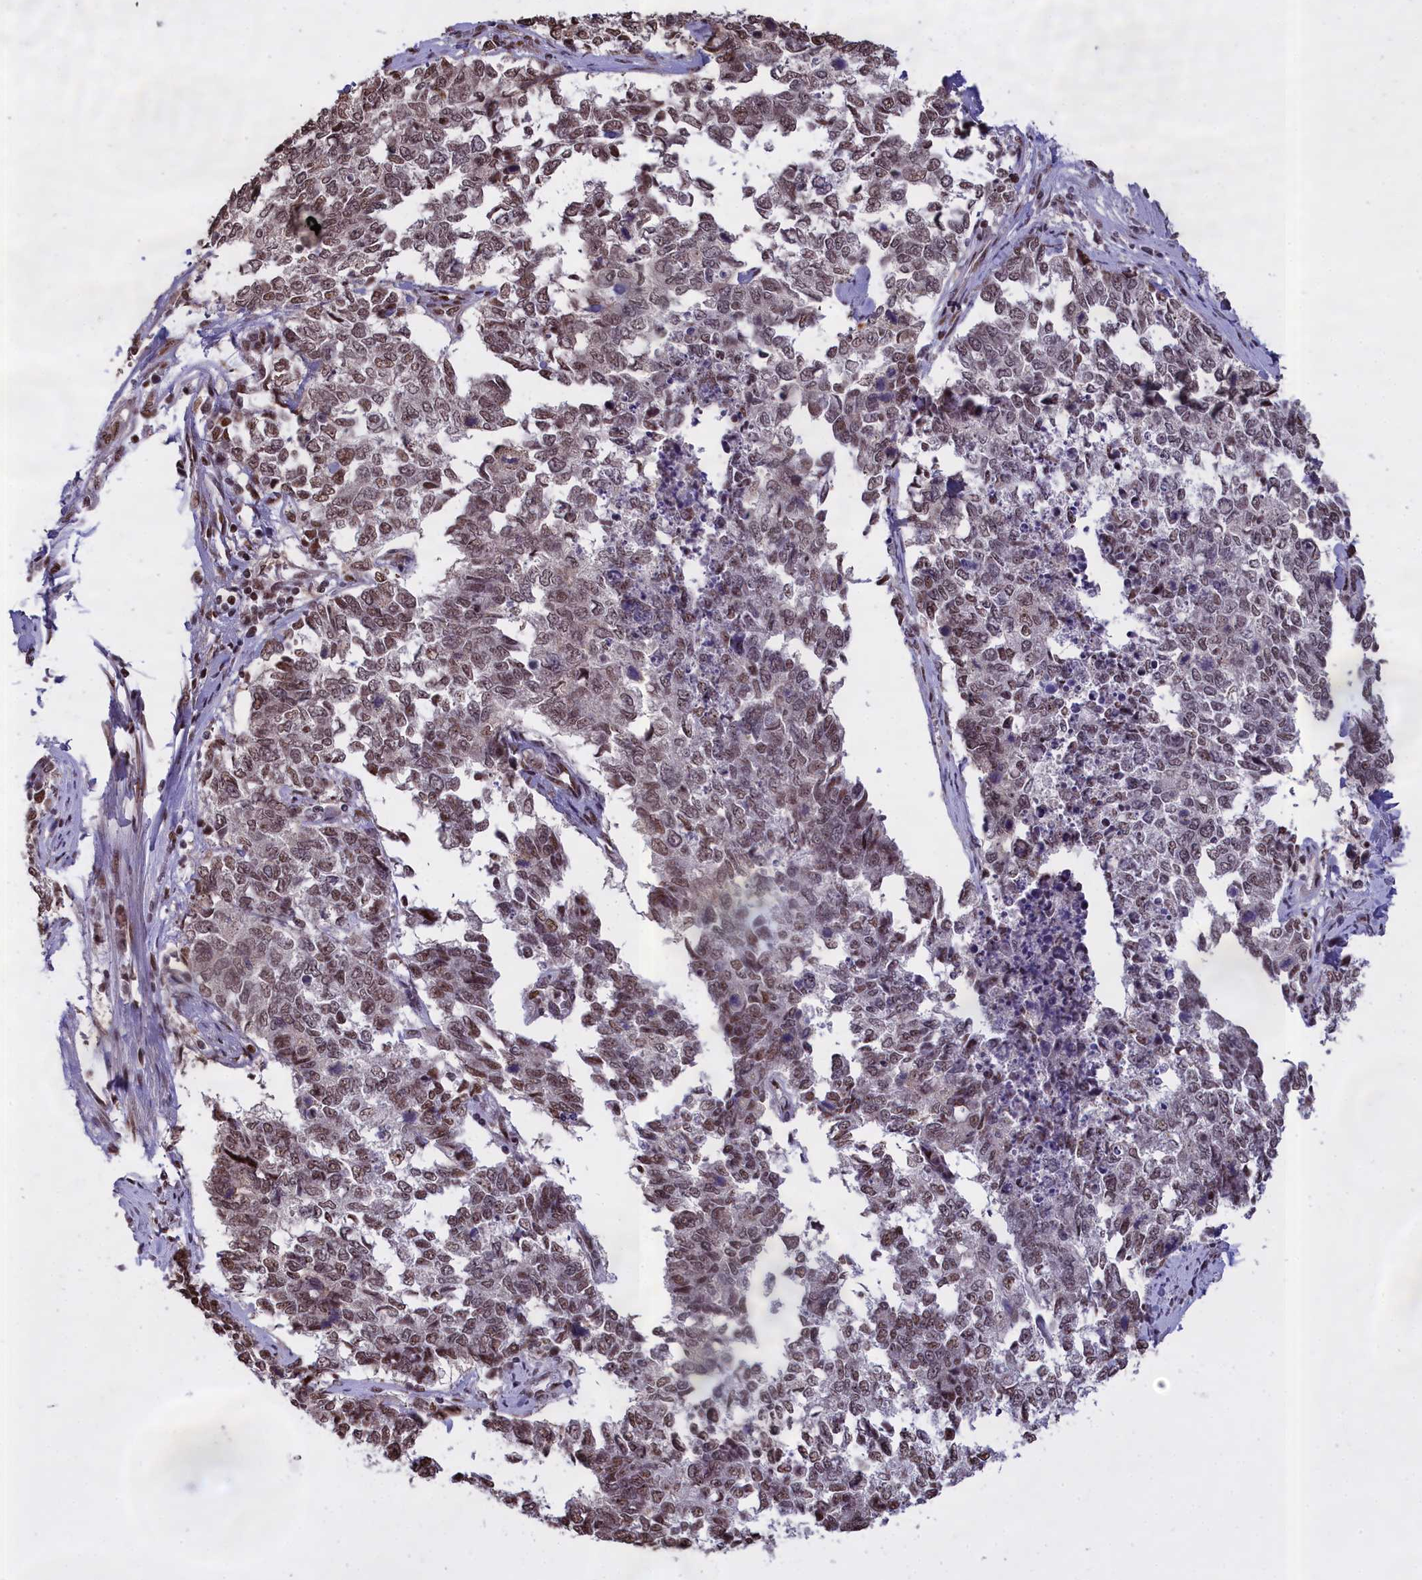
{"staining": {"intensity": "weak", "quantity": ">75%", "location": "nuclear"}, "tissue": "cervical cancer", "cell_type": "Tumor cells", "image_type": "cancer", "snomed": [{"axis": "morphology", "description": "Squamous cell carcinoma, NOS"}, {"axis": "topography", "description": "Cervix"}], "caption": "Immunohistochemistry (IHC) staining of squamous cell carcinoma (cervical), which shows low levels of weak nuclear staining in about >75% of tumor cells indicating weak nuclear protein expression. The staining was performed using DAB (3,3'-diaminobenzidine) (brown) for protein detection and nuclei were counterstained in hematoxylin (blue).", "gene": "RELB", "patient": {"sex": "female", "age": 63}}